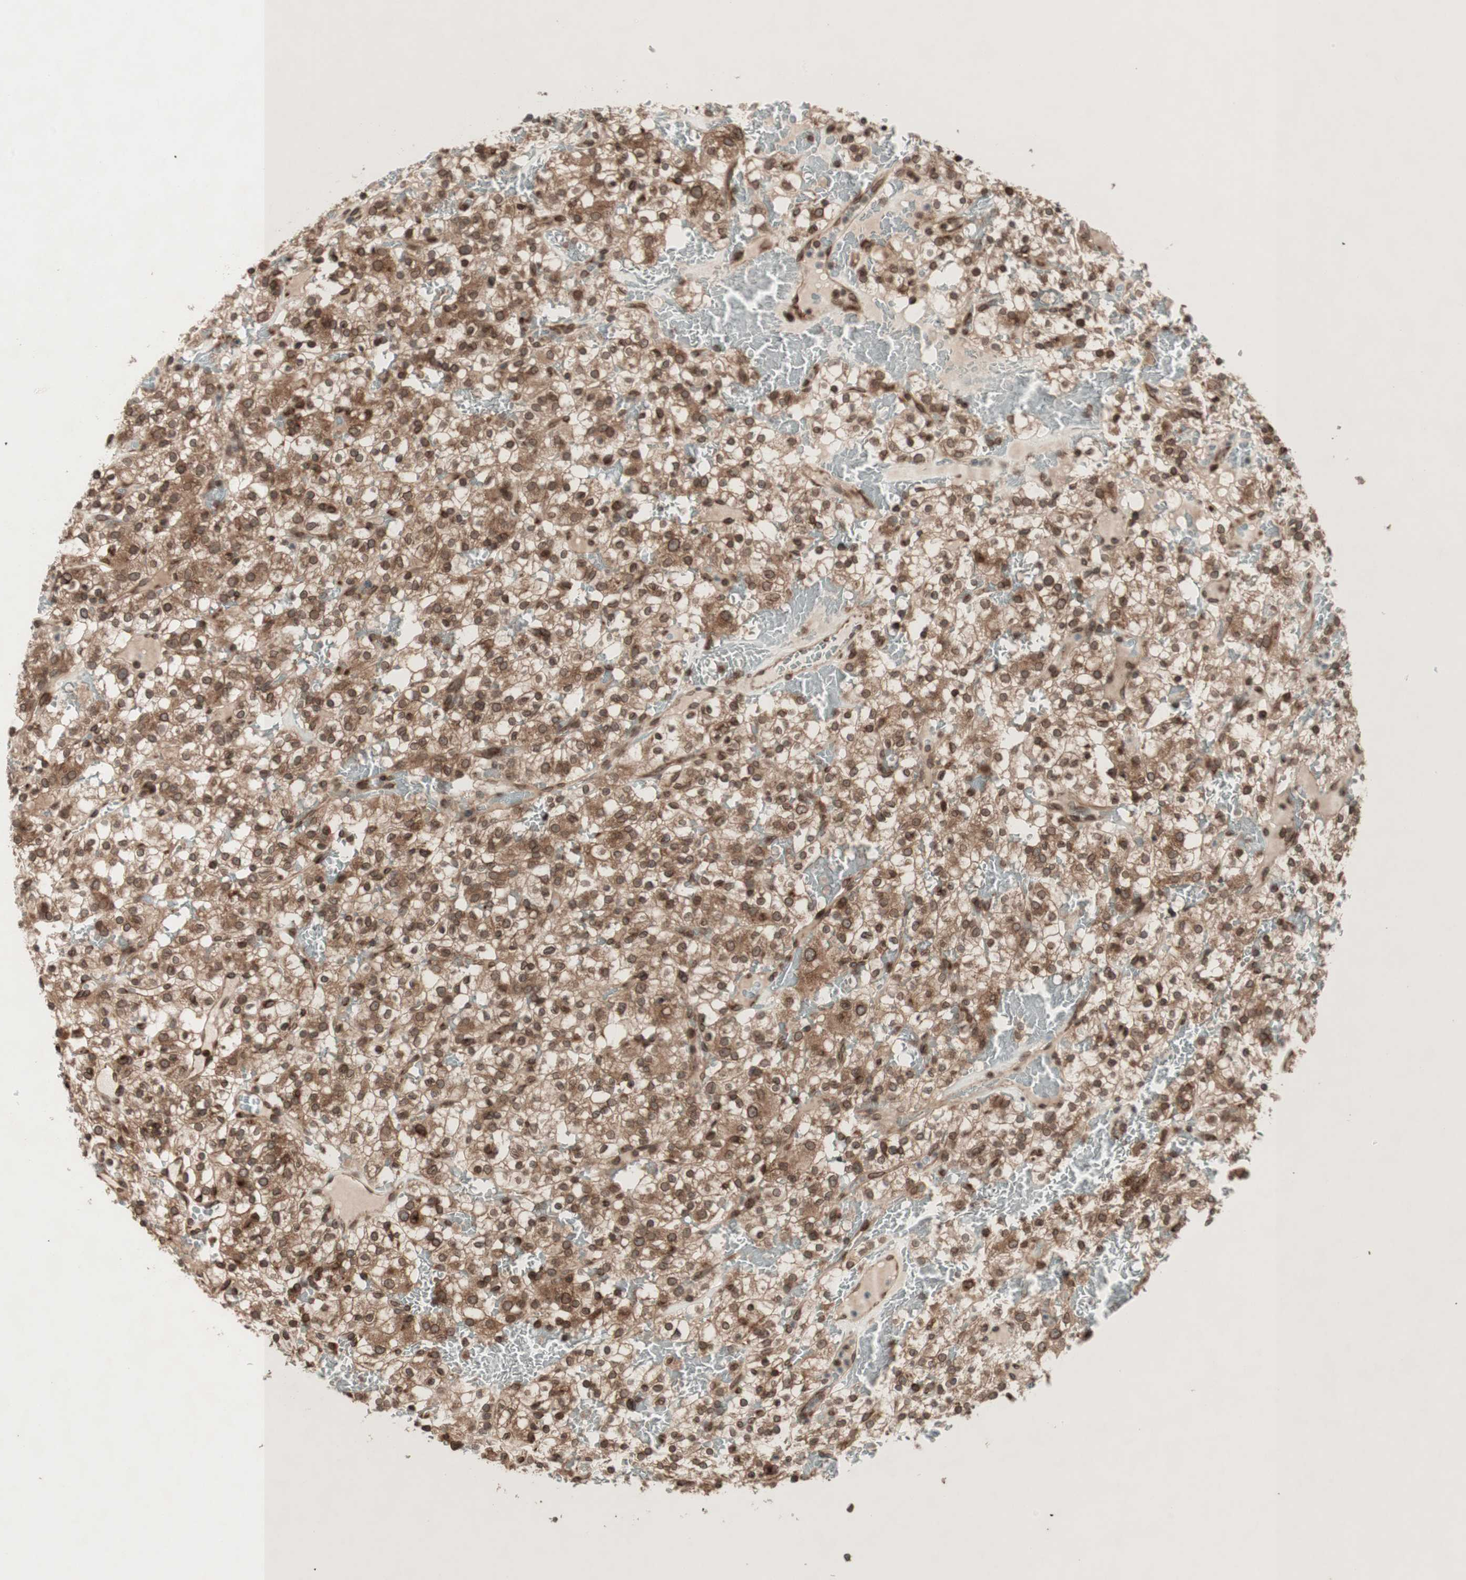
{"staining": {"intensity": "strong", "quantity": ">75%", "location": "cytoplasmic/membranous,nuclear"}, "tissue": "renal cancer", "cell_type": "Tumor cells", "image_type": "cancer", "snomed": [{"axis": "morphology", "description": "Normal tissue, NOS"}, {"axis": "morphology", "description": "Adenocarcinoma, NOS"}, {"axis": "topography", "description": "Kidney"}], "caption": "Adenocarcinoma (renal) stained with DAB (3,3'-diaminobenzidine) immunohistochemistry demonstrates high levels of strong cytoplasmic/membranous and nuclear staining in approximately >75% of tumor cells. Ihc stains the protein in brown and the nuclei are stained blue.", "gene": "NUP62", "patient": {"sex": "female", "age": 72}}